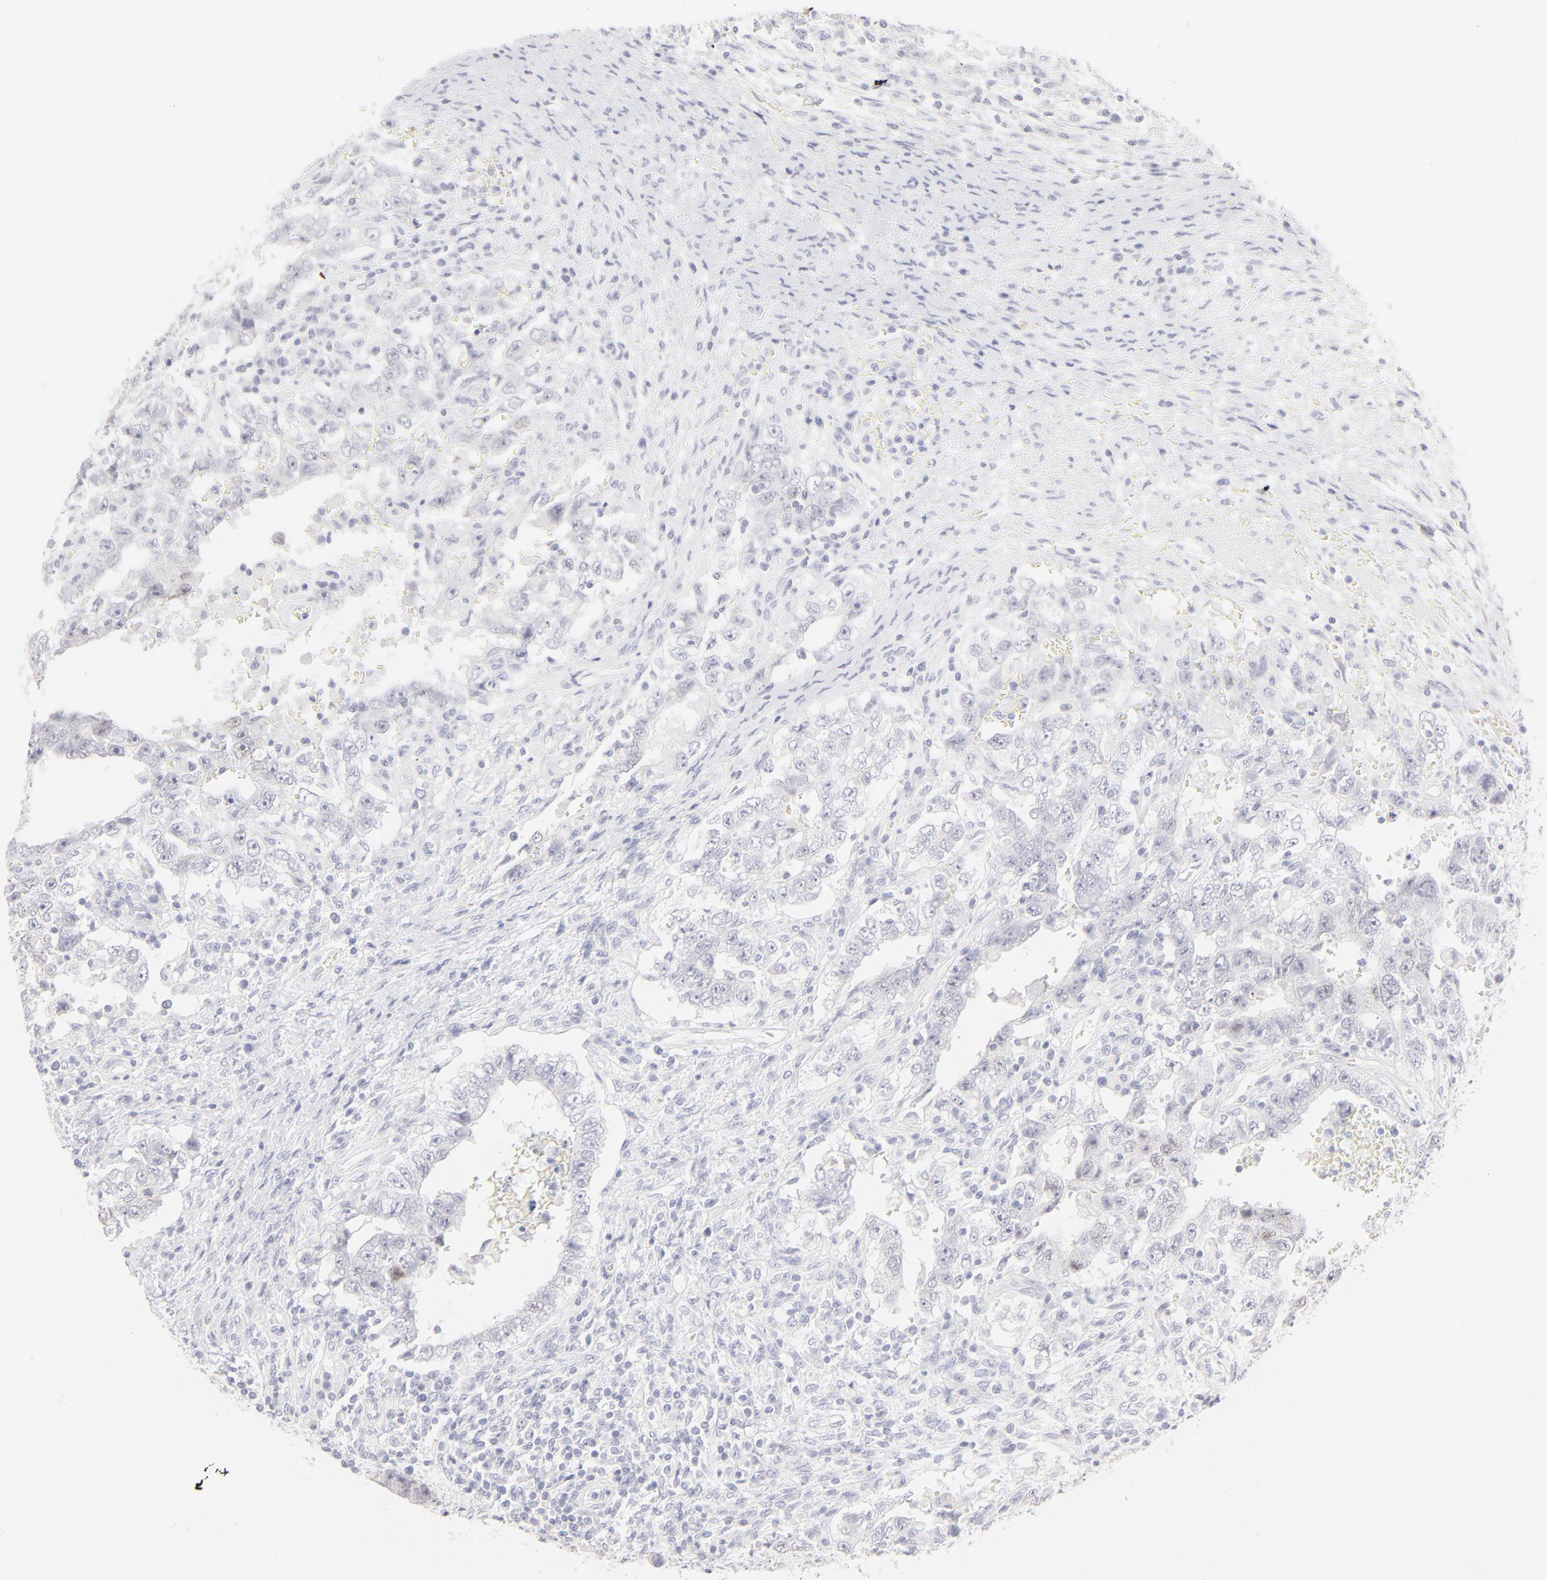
{"staining": {"intensity": "moderate", "quantity": "<25%", "location": "nuclear"}, "tissue": "testis cancer", "cell_type": "Tumor cells", "image_type": "cancer", "snomed": [{"axis": "morphology", "description": "Carcinoma, Embryonal, NOS"}, {"axis": "topography", "description": "Testis"}], "caption": "Testis embryonal carcinoma stained with a protein marker demonstrates moderate staining in tumor cells.", "gene": "ELF3", "patient": {"sex": "male", "age": 26}}